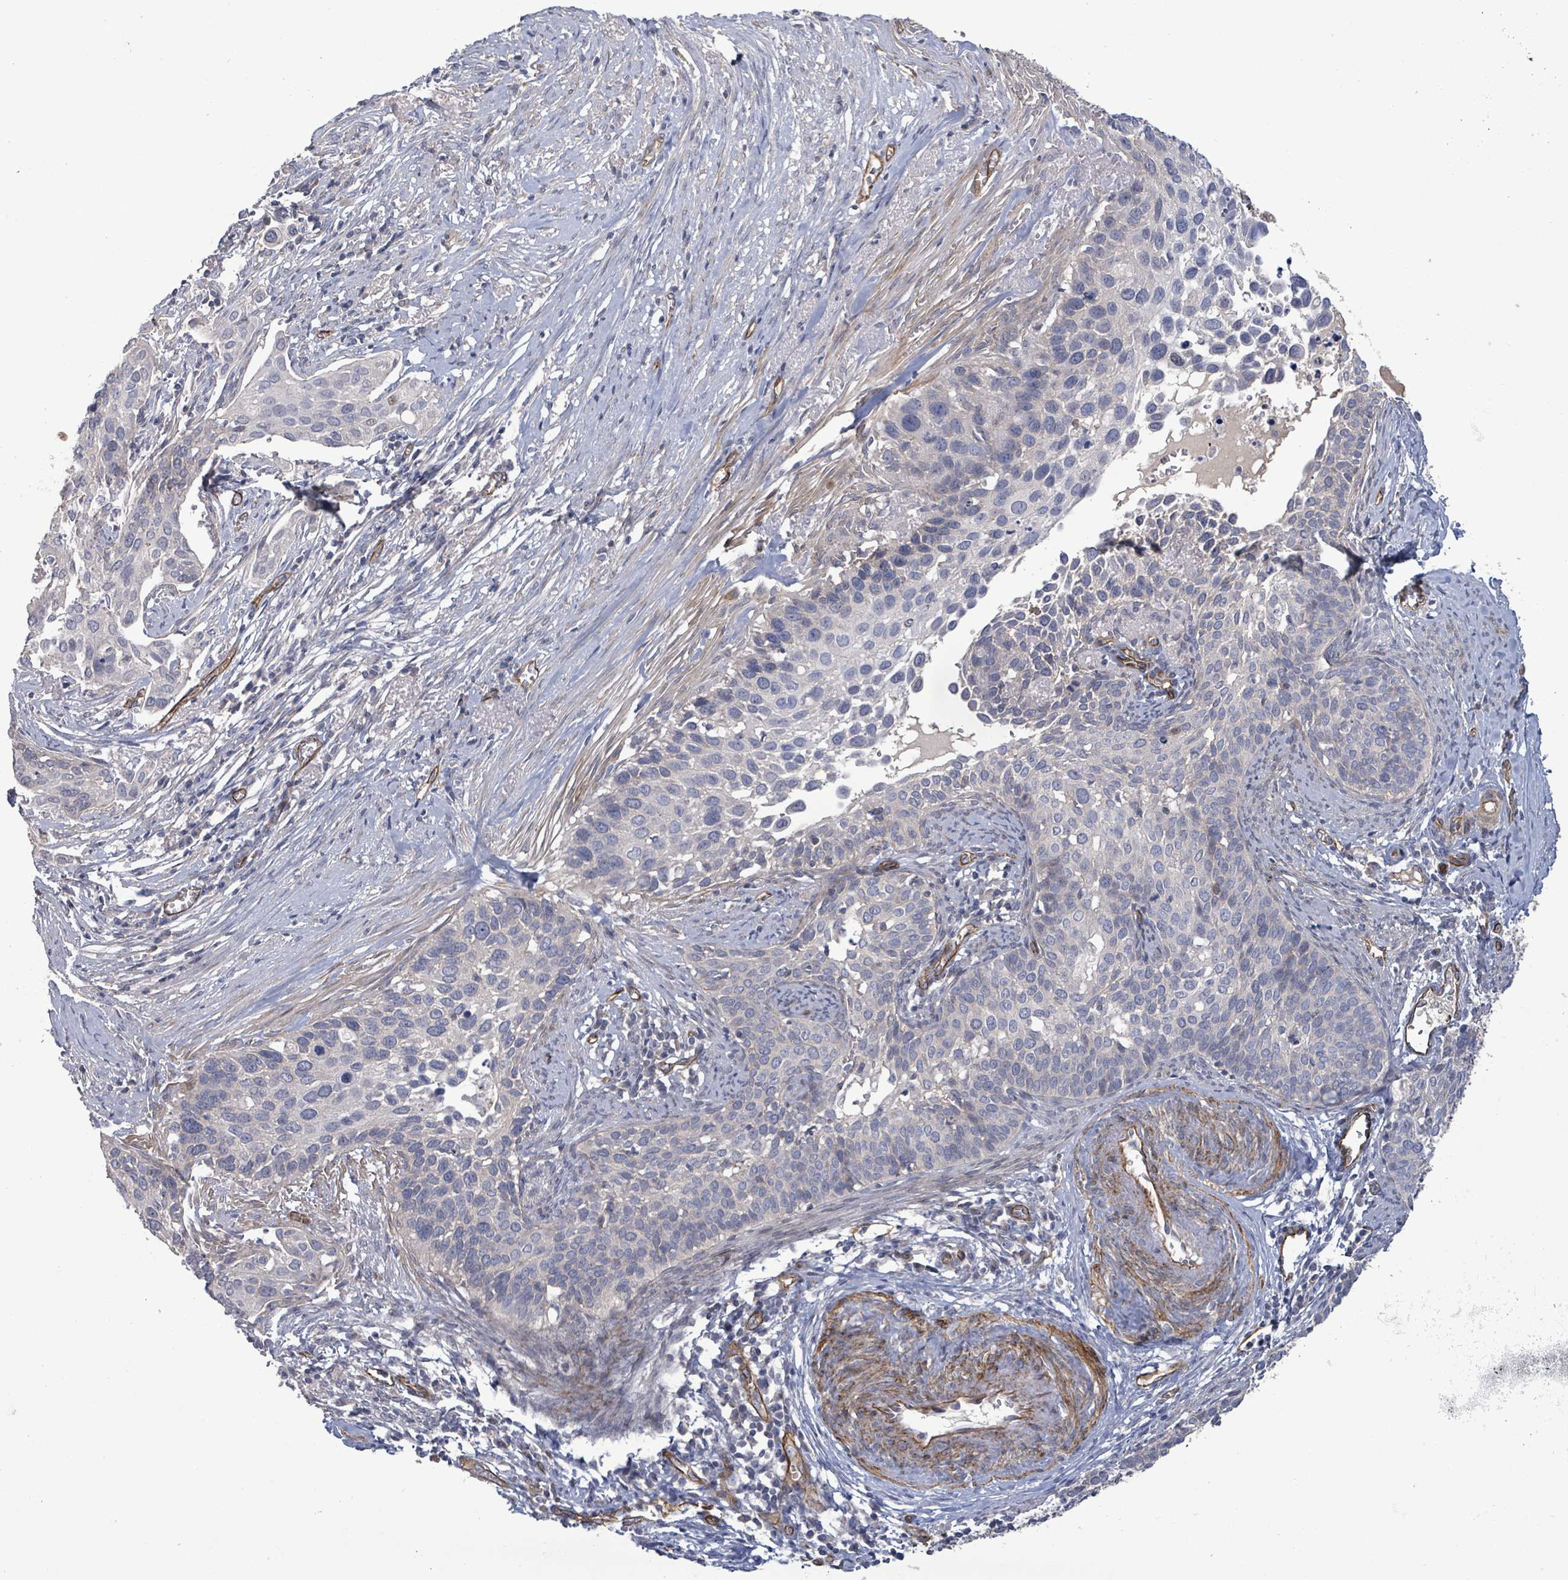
{"staining": {"intensity": "negative", "quantity": "none", "location": "none"}, "tissue": "cervical cancer", "cell_type": "Tumor cells", "image_type": "cancer", "snomed": [{"axis": "morphology", "description": "Squamous cell carcinoma, NOS"}, {"axis": "topography", "description": "Cervix"}], "caption": "A histopathology image of cervical squamous cell carcinoma stained for a protein exhibits no brown staining in tumor cells.", "gene": "KANK3", "patient": {"sex": "female", "age": 44}}